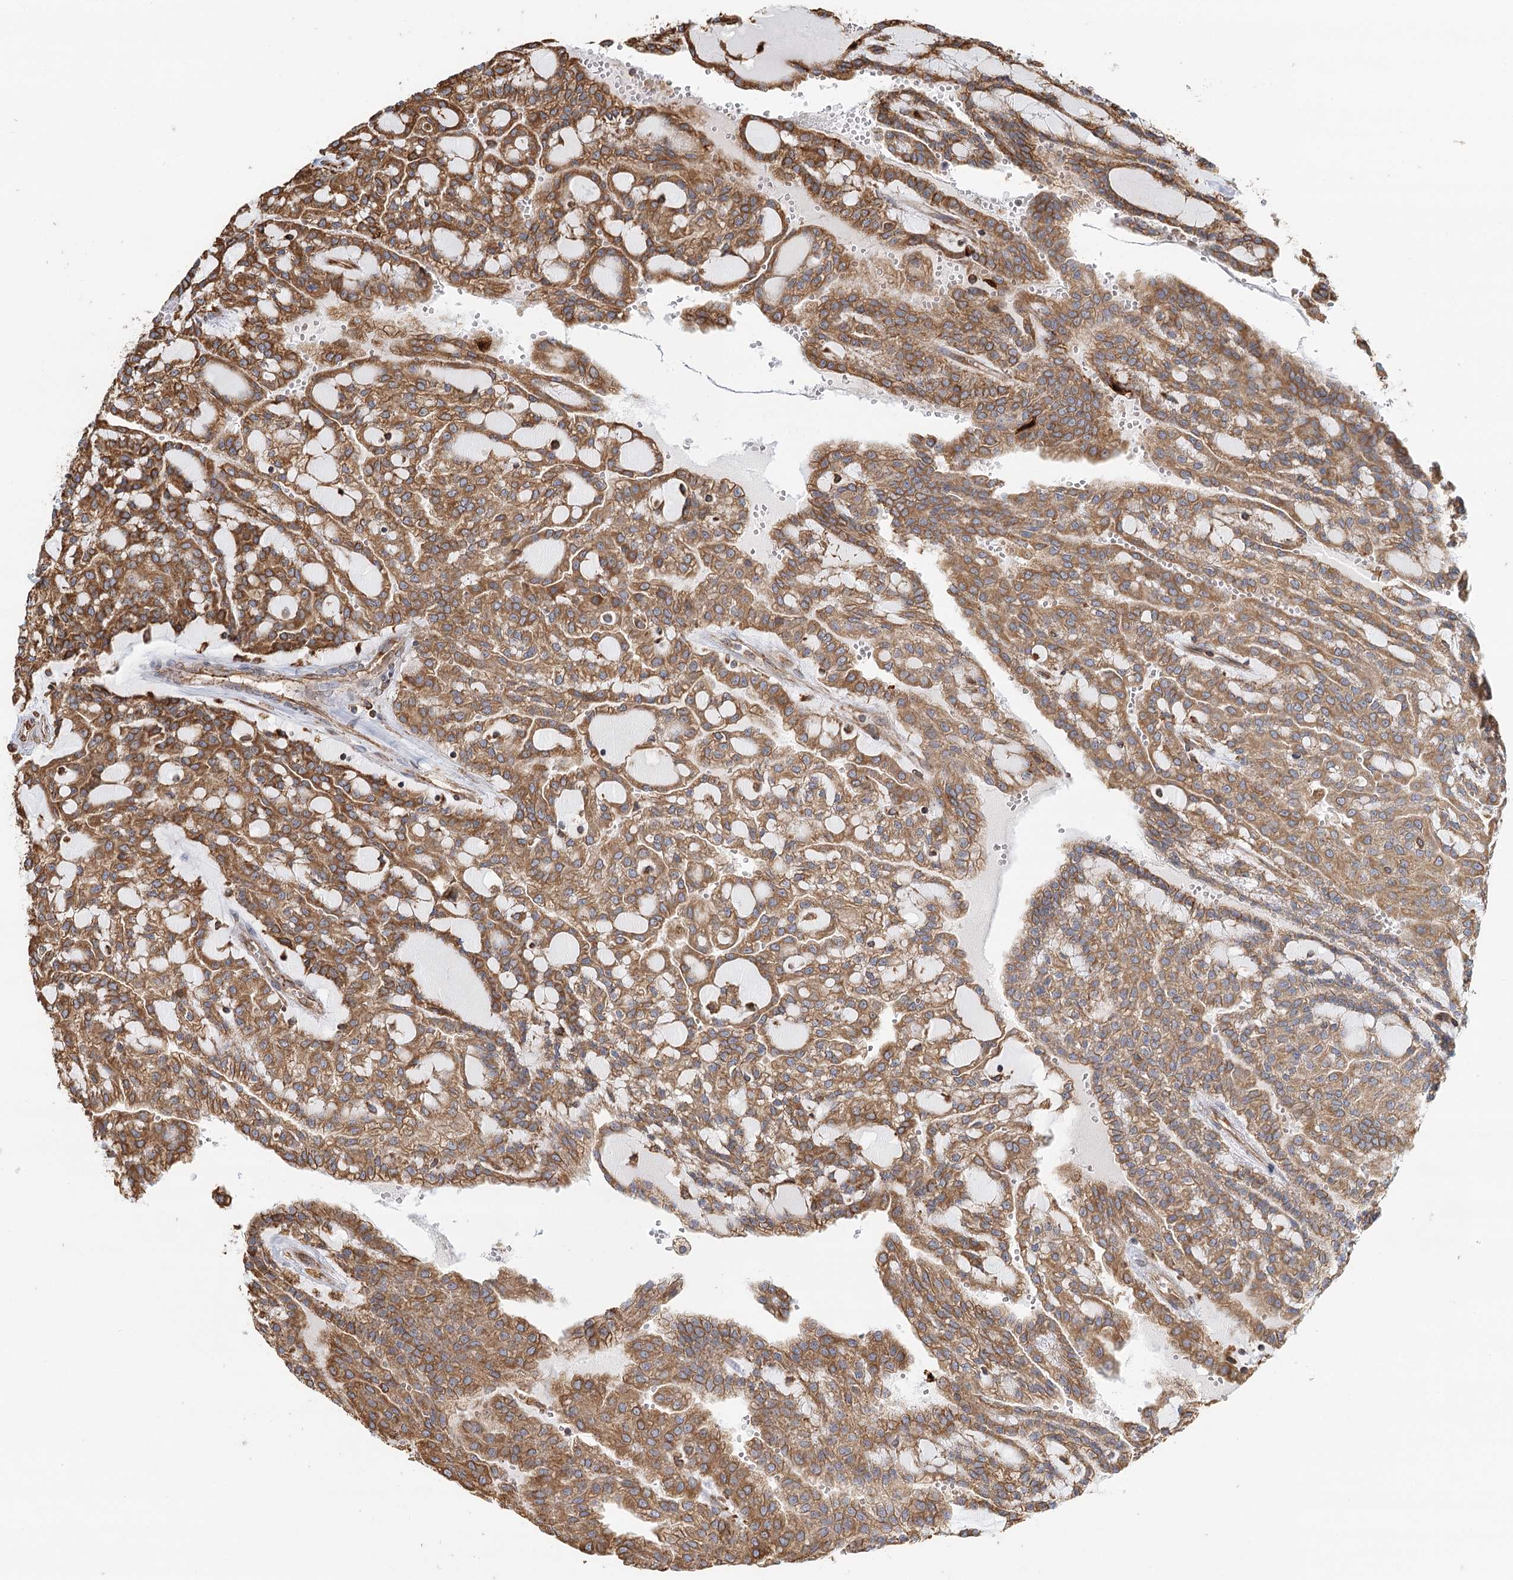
{"staining": {"intensity": "moderate", "quantity": ">75%", "location": "cytoplasmic/membranous"}, "tissue": "renal cancer", "cell_type": "Tumor cells", "image_type": "cancer", "snomed": [{"axis": "morphology", "description": "Adenocarcinoma, NOS"}, {"axis": "topography", "description": "Kidney"}], "caption": "The immunohistochemical stain labels moderate cytoplasmic/membranous expression in tumor cells of renal cancer (adenocarcinoma) tissue.", "gene": "TAS1R1", "patient": {"sex": "male", "age": 63}}